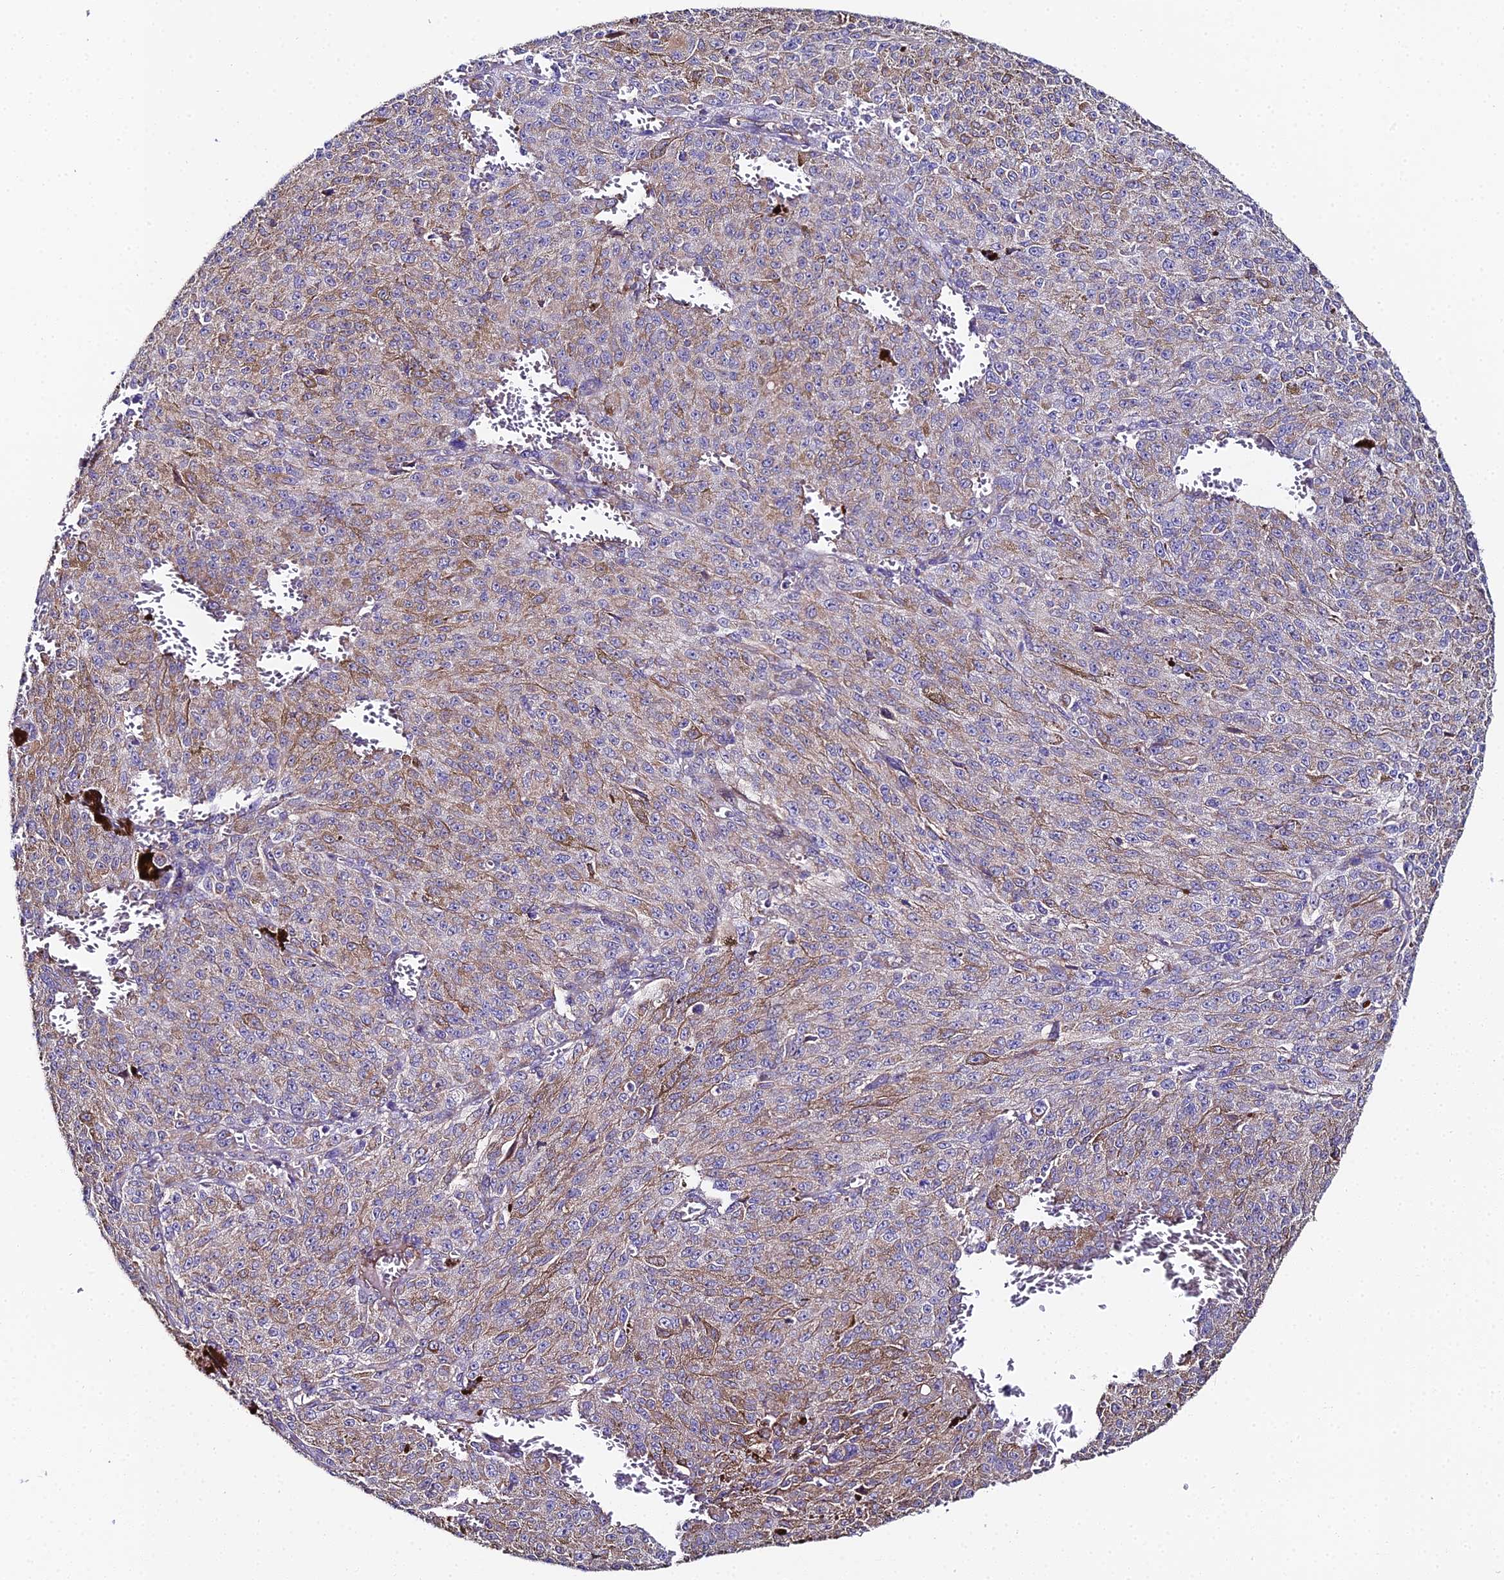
{"staining": {"intensity": "moderate", "quantity": "25%-75%", "location": "cytoplasmic/membranous"}, "tissue": "melanoma", "cell_type": "Tumor cells", "image_type": "cancer", "snomed": [{"axis": "morphology", "description": "Malignant melanoma, NOS"}, {"axis": "topography", "description": "Skin"}], "caption": "Human malignant melanoma stained for a protein (brown) displays moderate cytoplasmic/membranous positive positivity in about 25%-75% of tumor cells.", "gene": "BEX4", "patient": {"sex": "female", "age": 52}}